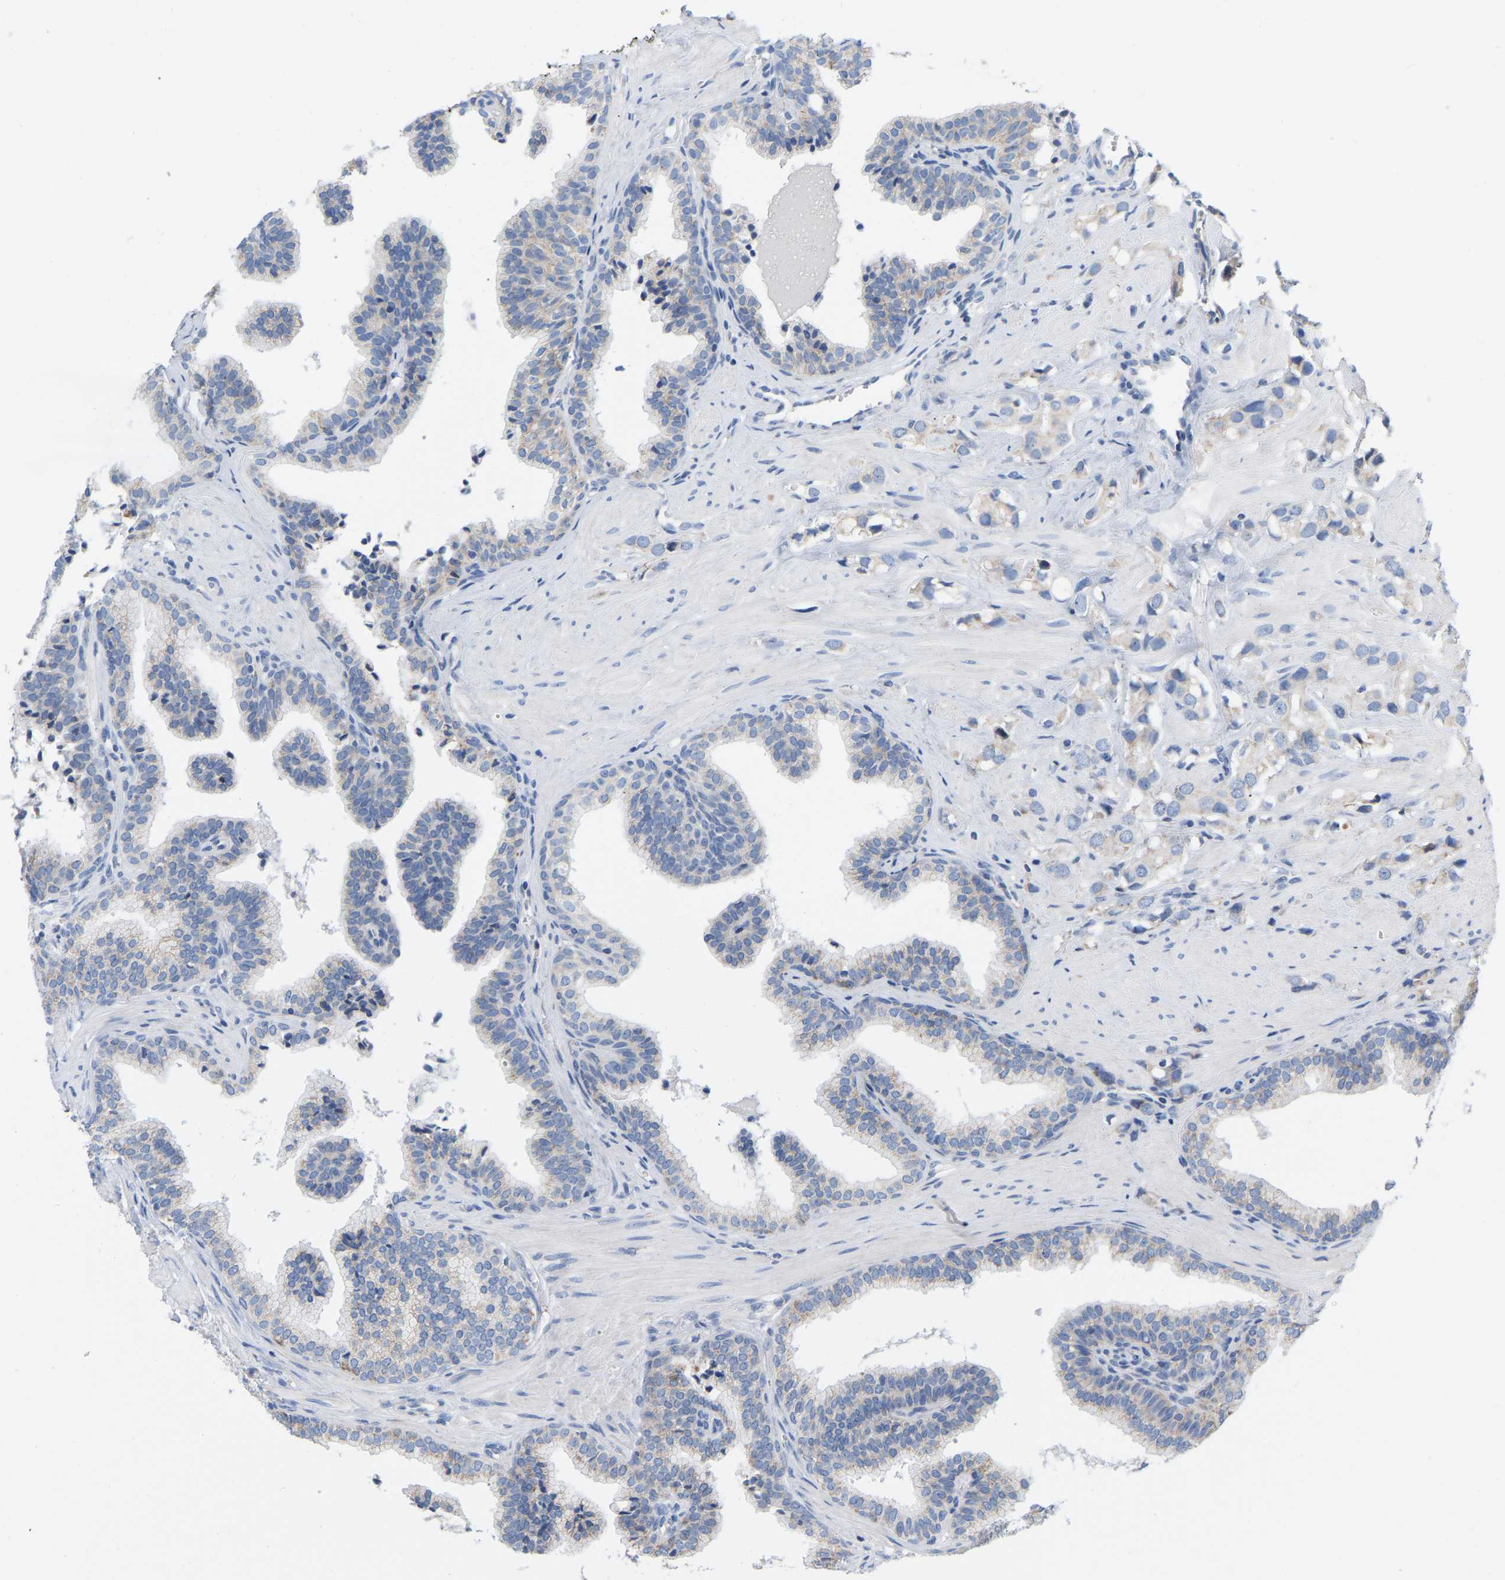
{"staining": {"intensity": "negative", "quantity": "none", "location": "none"}, "tissue": "prostate cancer", "cell_type": "Tumor cells", "image_type": "cancer", "snomed": [{"axis": "morphology", "description": "Adenocarcinoma, High grade"}, {"axis": "topography", "description": "Prostate"}], "caption": "Tumor cells are negative for brown protein staining in adenocarcinoma (high-grade) (prostate).", "gene": "CBLB", "patient": {"sex": "male", "age": 52}}